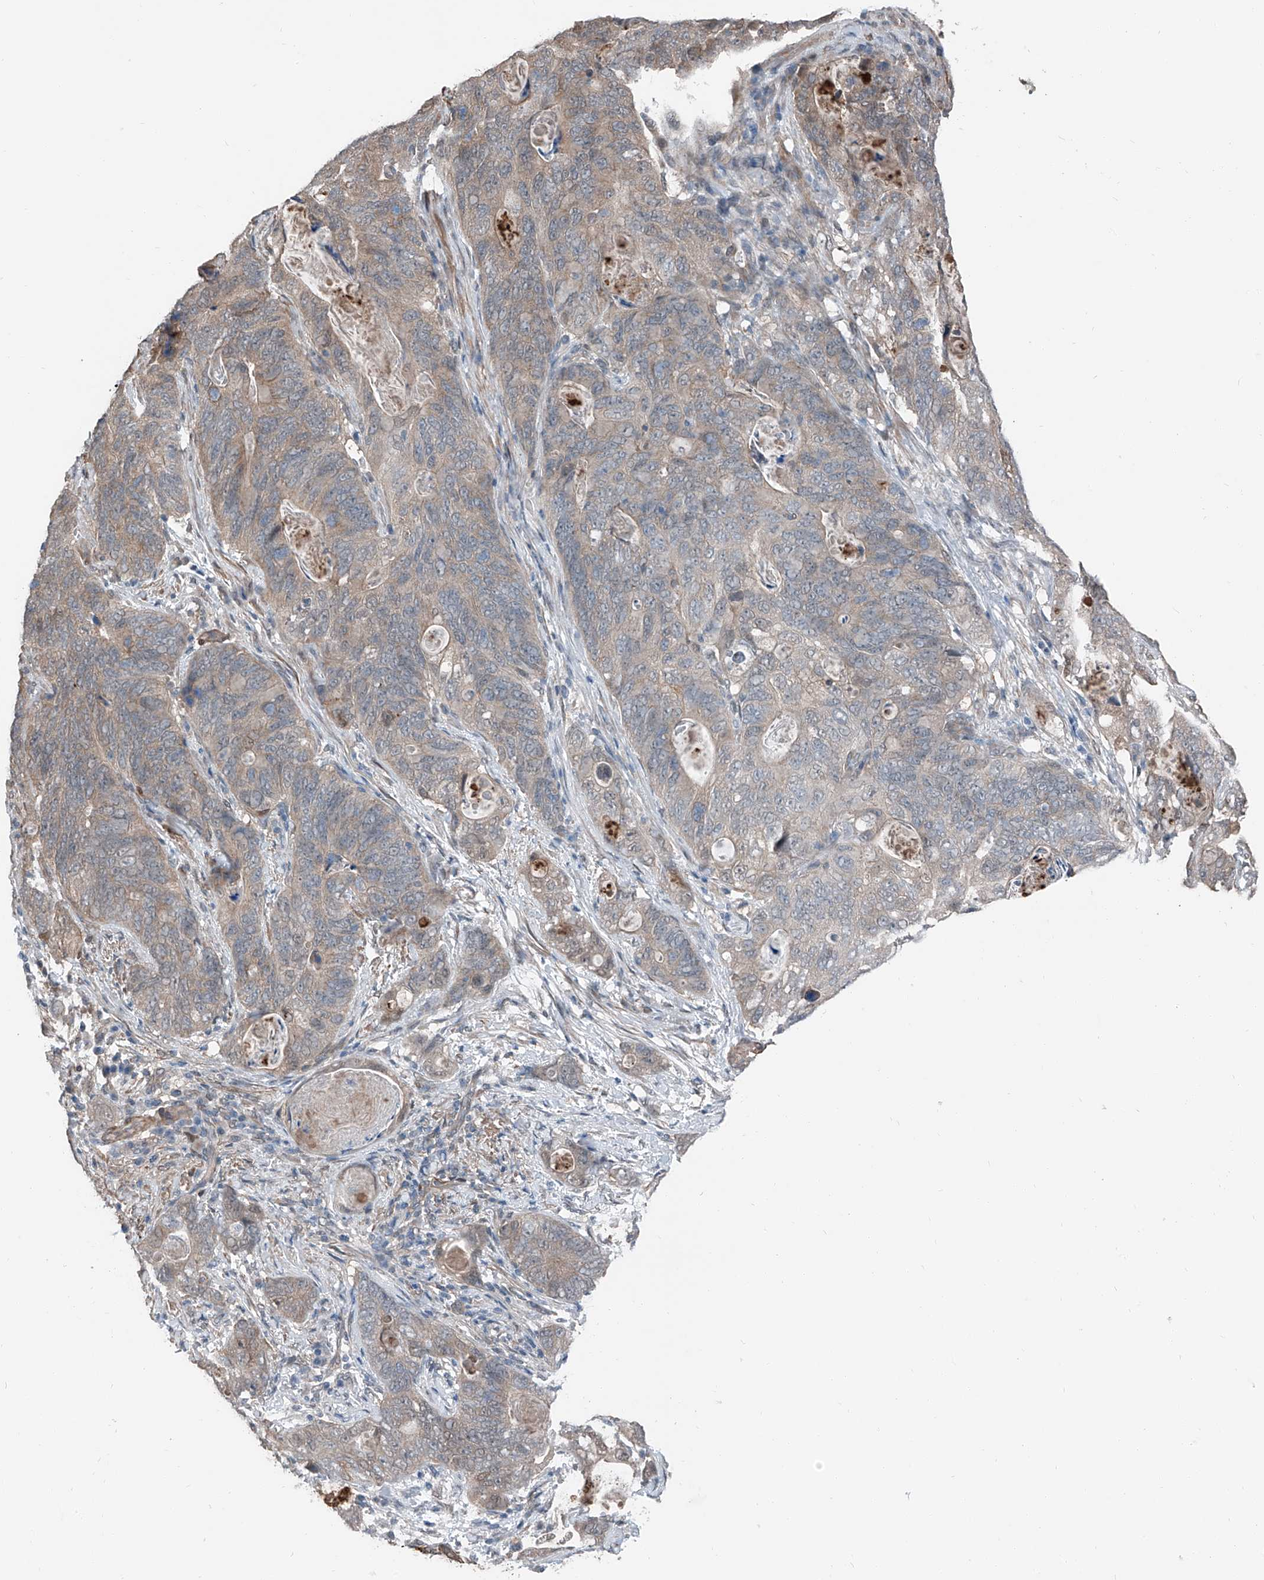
{"staining": {"intensity": "weak", "quantity": ">75%", "location": "cytoplasmic/membranous"}, "tissue": "stomach cancer", "cell_type": "Tumor cells", "image_type": "cancer", "snomed": [{"axis": "morphology", "description": "Normal tissue, NOS"}, {"axis": "morphology", "description": "Adenocarcinoma, NOS"}, {"axis": "topography", "description": "Stomach"}], "caption": "A brown stain labels weak cytoplasmic/membranous positivity of a protein in stomach cancer tumor cells.", "gene": "HSPA6", "patient": {"sex": "female", "age": 89}}